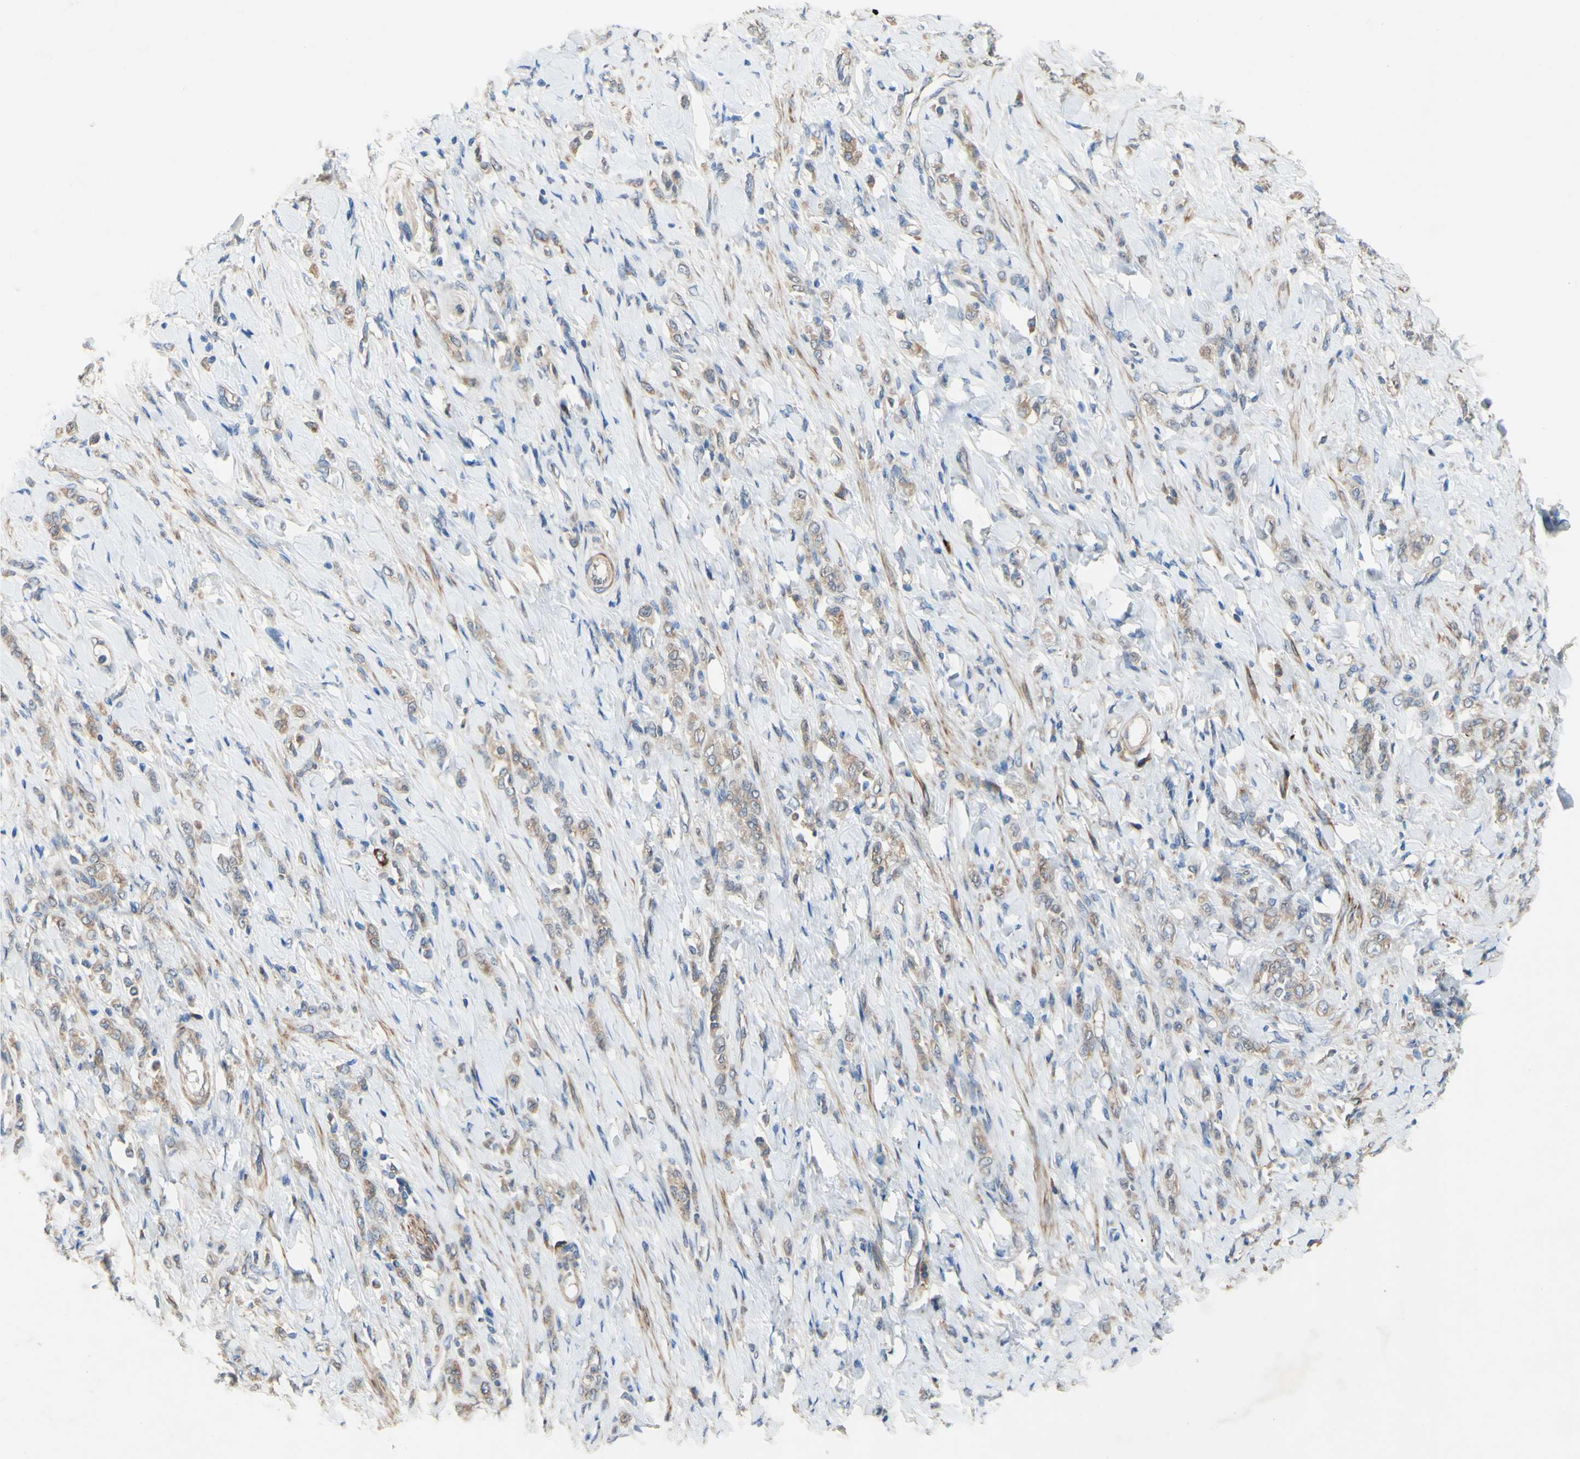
{"staining": {"intensity": "weak", "quantity": ">75%", "location": "cytoplasmic/membranous"}, "tissue": "stomach cancer", "cell_type": "Tumor cells", "image_type": "cancer", "snomed": [{"axis": "morphology", "description": "Adenocarcinoma, NOS"}, {"axis": "topography", "description": "Stomach"}], "caption": "An image of stomach cancer (adenocarcinoma) stained for a protein shows weak cytoplasmic/membranous brown staining in tumor cells.", "gene": "PDGFB", "patient": {"sex": "male", "age": 82}}